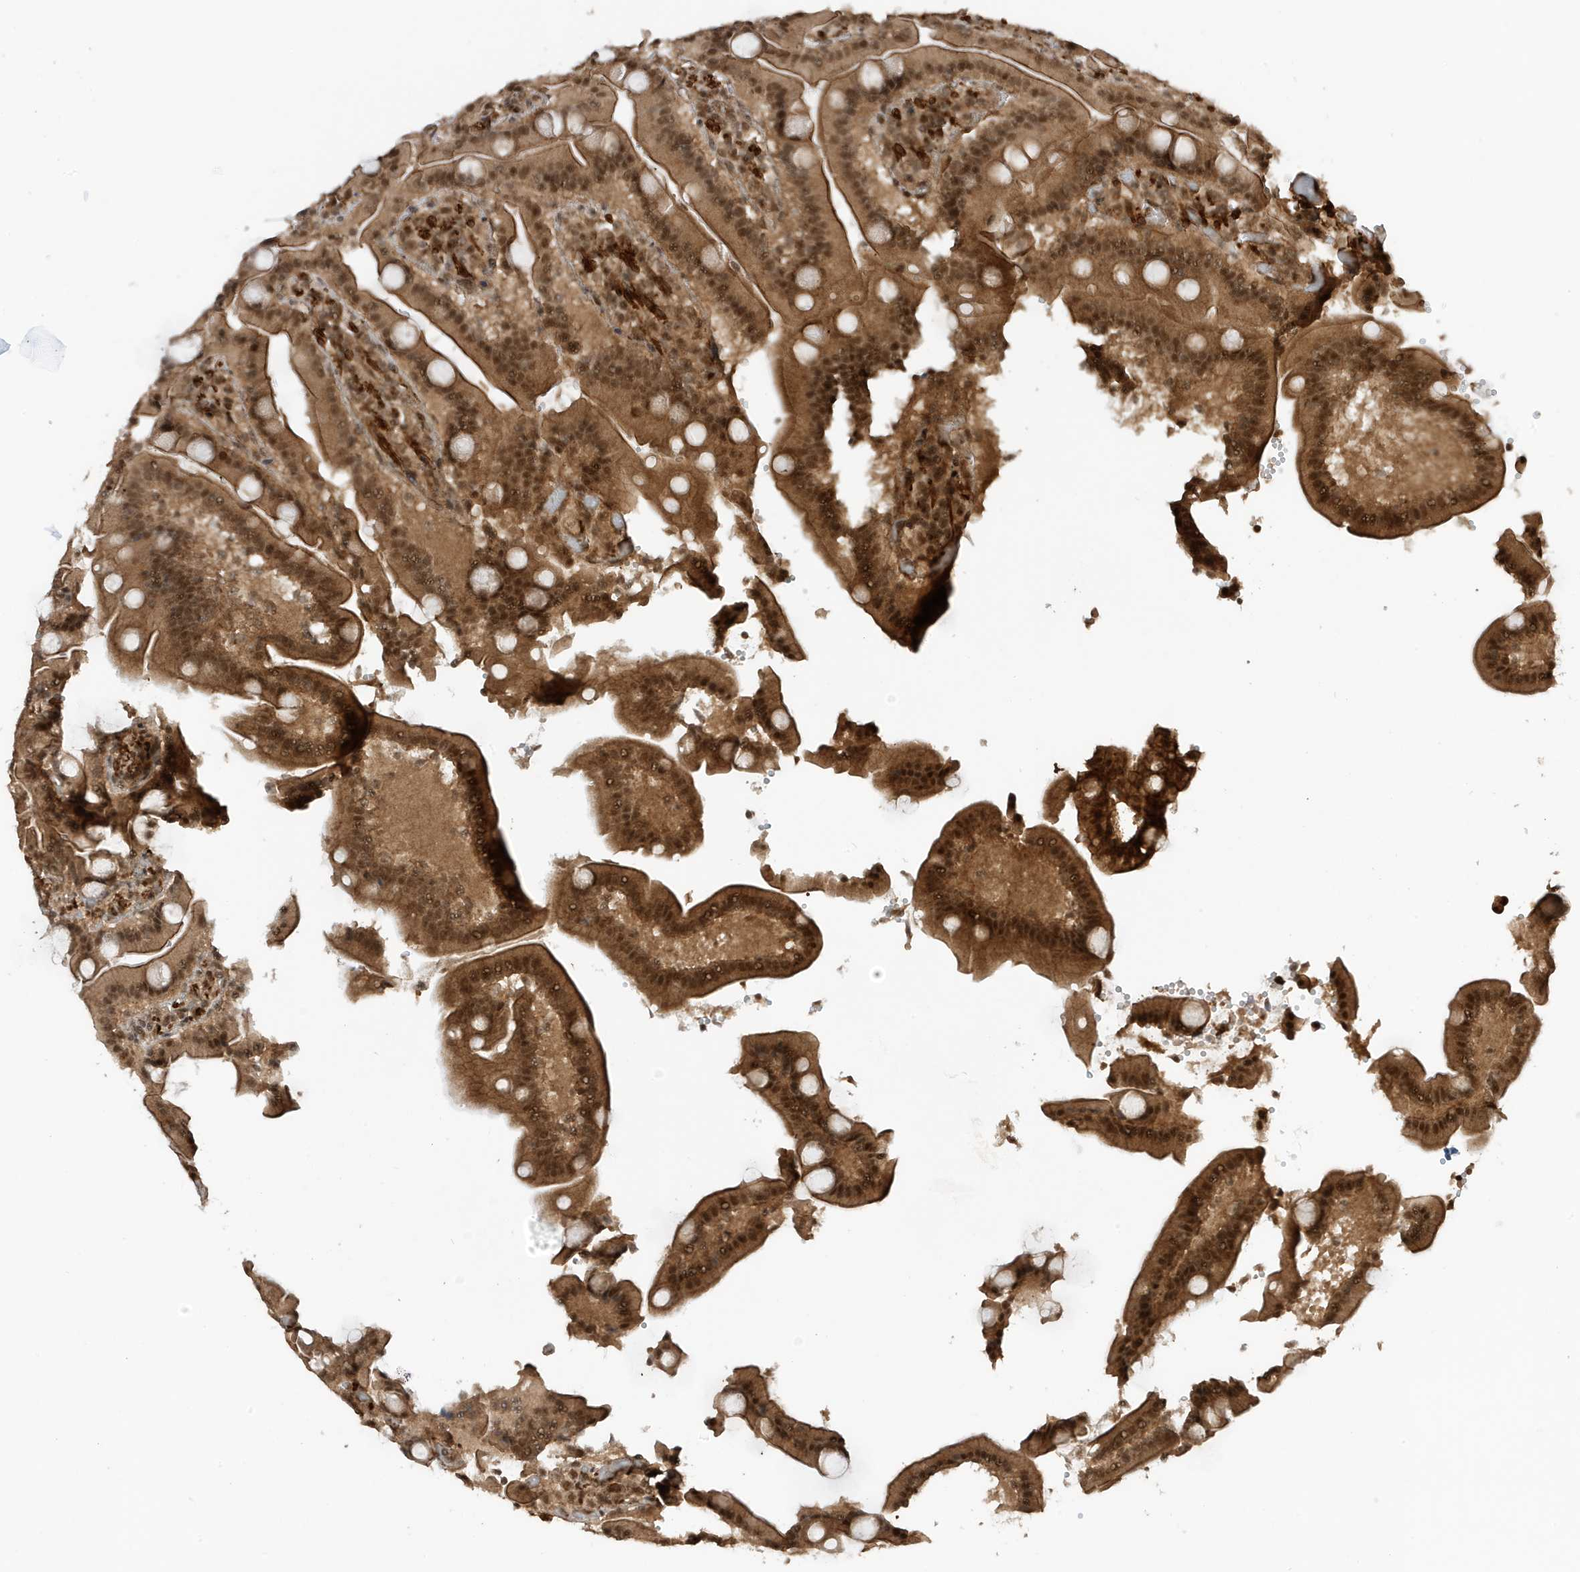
{"staining": {"intensity": "strong", "quantity": ">75%", "location": "cytoplasmic/membranous,nuclear"}, "tissue": "duodenum", "cell_type": "Glandular cells", "image_type": "normal", "snomed": [{"axis": "morphology", "description": "Normal tissue, NOS"}, {"axis": "topography", "description": "Duodenum"}], "caption": "Duodenum stained for a protein (brown) displays strong cytoplasmic/membranous,nuclear positive expression in approximately >75% of glandular cells.", "gene": "MAST3", "patient": {"sex": "female", "age": 62}}